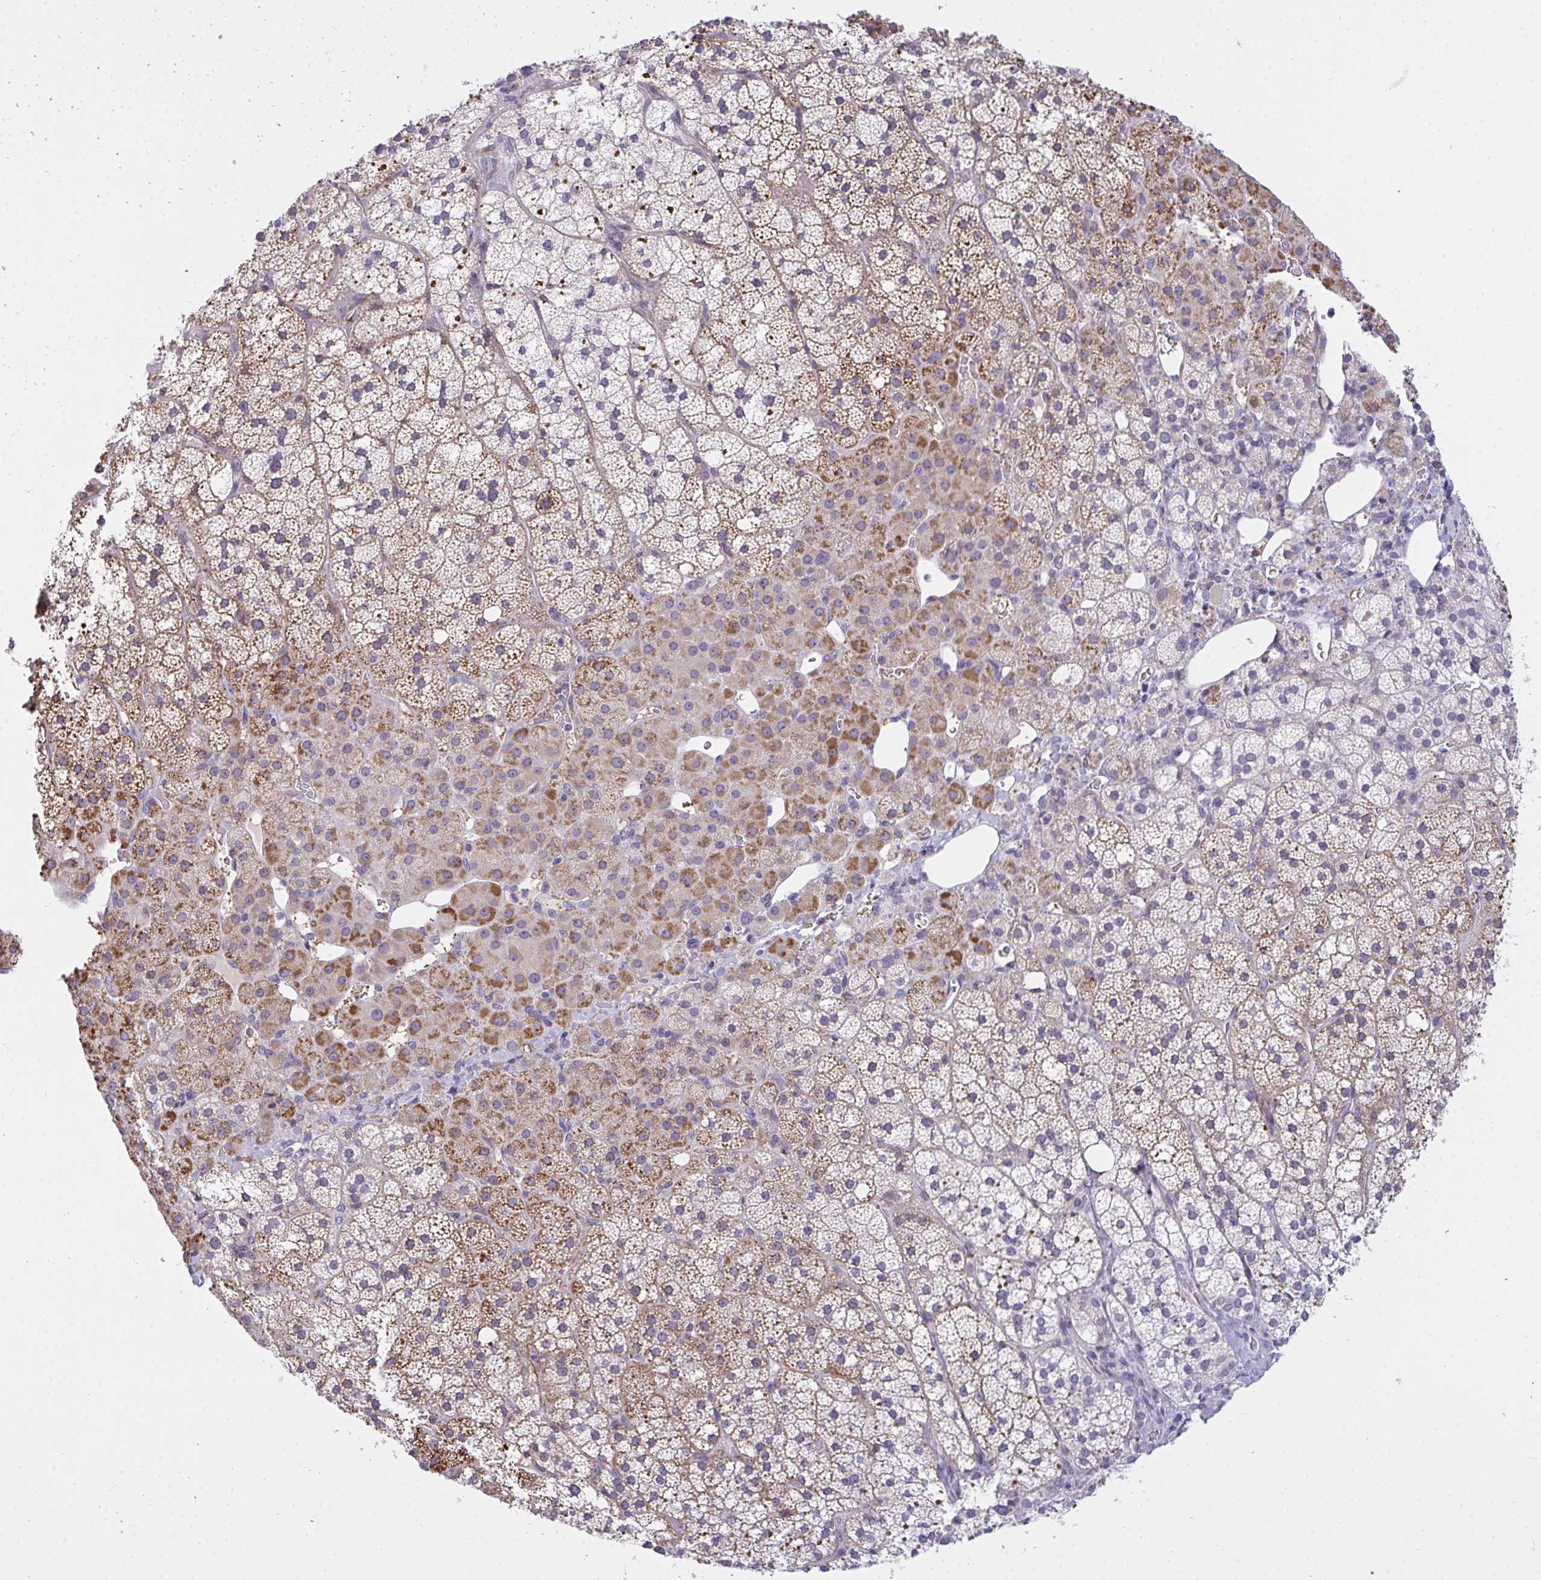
{"staining": {"intensity": "moderate", "quantity": "25%-75%", "location": "cytoplasmic/membranous"}, "tissue": "adrenal gland", "cell_type": "Glandular cells", "image_type": "normal", "snomed": [{"axis": "morphology", "description": "Normal tissue, NOS"}, {"axis": "topography", "description": "Adrenal gland"}], "caption": "An IHC photomicrograph of benign tissue is shown. Protein staining in brown highlights moderate cytoplasmic/membranous positivity in adrenal gland within glandular cells. (DAB (3,3'-diaminobenzidine) IHC, brown staining for protein, blue staining for nuclei).", "gene": "SEMA6B", "patient": {"sex": "male", "age": 53}}